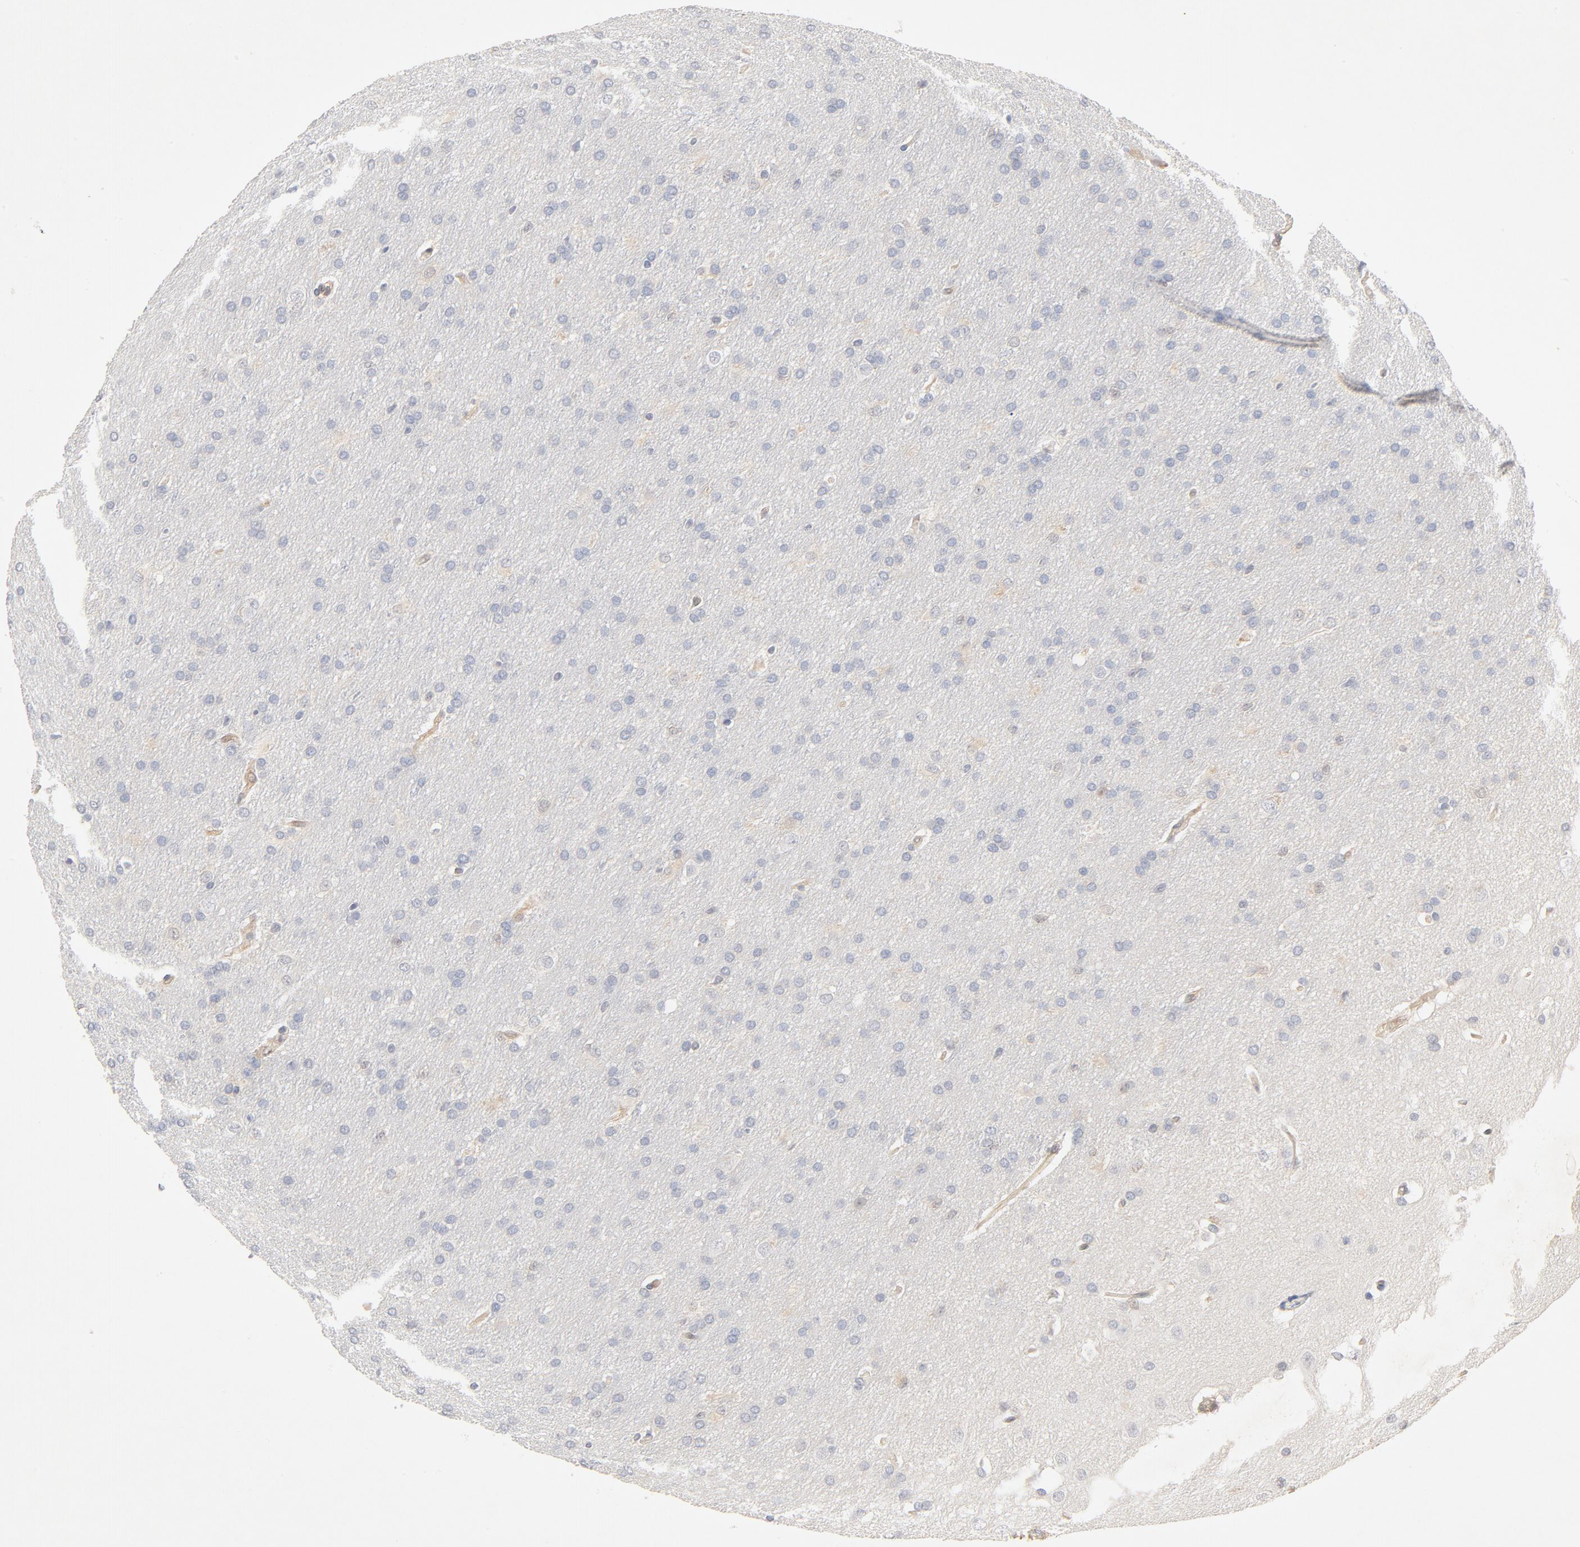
{"staining": {"intensity": "weak", "quantity": "<25%", "location": "cytoplasmic/membranous"}, "tissue": "glioma", "cell_type": "Tumor cells", "image_type": "cancer", "snomed": [{"axis": "morphology", "description": "Glioma, malignant, Low grade"}, {"axis": "topography", "description": "Brain"}], "caption": "Immunohistochemistry of glioma displays no expression in tumor cells.", "gene": "STAT1", "patient": {"sex": "female", "age": 32}}